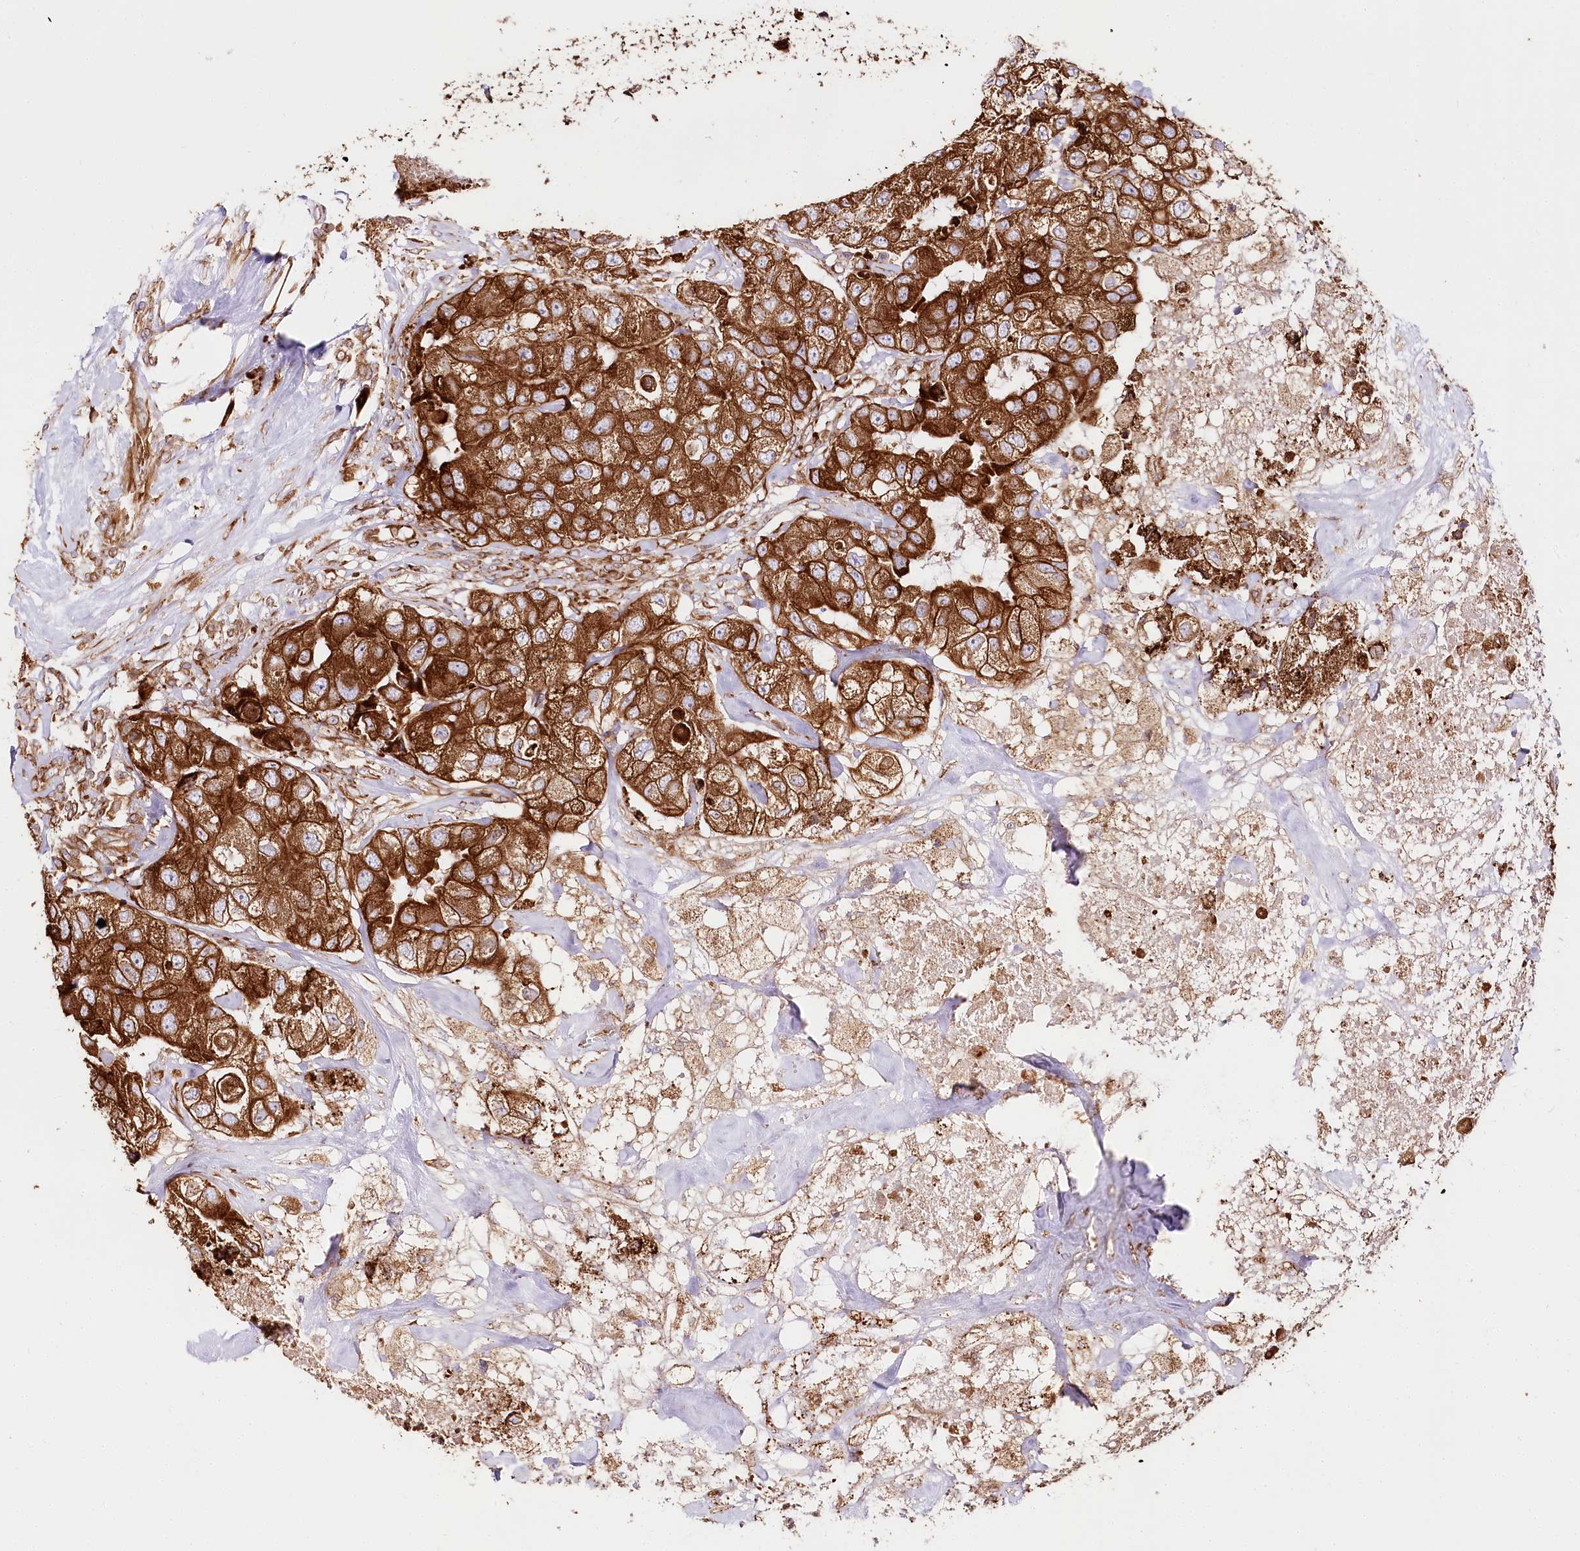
{"staining": {"intensity": "strong", "quantity": ">75%", "location": "cytoplasmic/membranous"}, "tissue": "breast cancer", "cell_type": "Tumor cells", "image_type": "cancer", "snomed": [{"axis": "morphology", "description": "Duct carcinoma"}, {"axis": "topography", "description": "Breast"}], "caption": "The image shows staining of breast cancer (intraductal carcinoma), revealing strong cytoplasmic/membranous protein positivity (brown color) within tumor cells.", "gene": "CNPY2", "patient": {"sex": "female", "age": 62}}